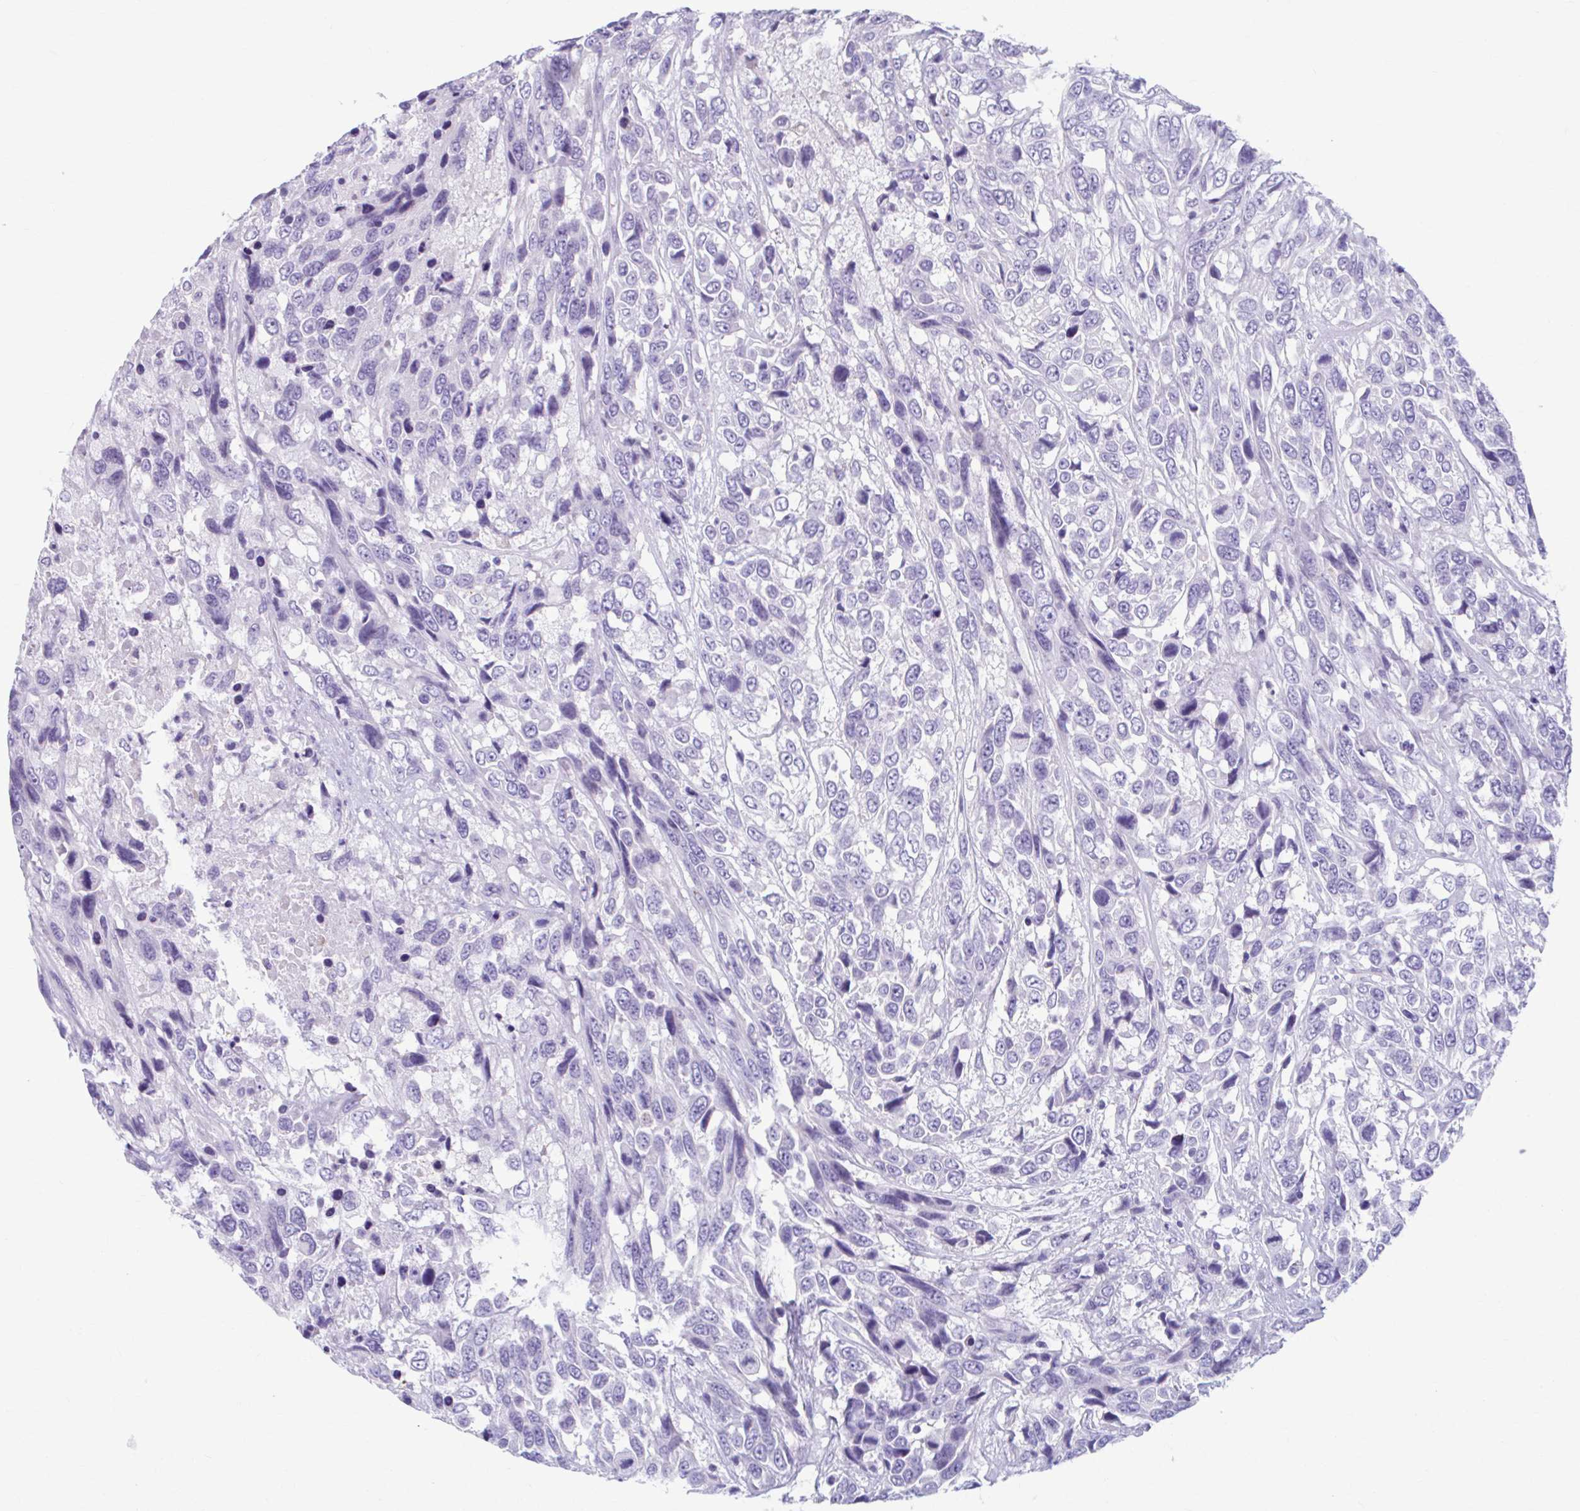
{"staining": {"intensity": "negative", "quantity": "none", "location": "none"}, "tissue": "urothelial cancer", "cell_type": "Tumor cells", "image_type": "cancer", "snomed": [{"axis": "morphology", "description": "Urothelial carcinoma, High grade"}, {"axis": "topography", "description": "Urinary bladder"}], "caption": "There is no significant positivity in tumor cells of urothelial cancer.", "gene": "C12orf71", "patient": {"sex": "female", "age": 70}}